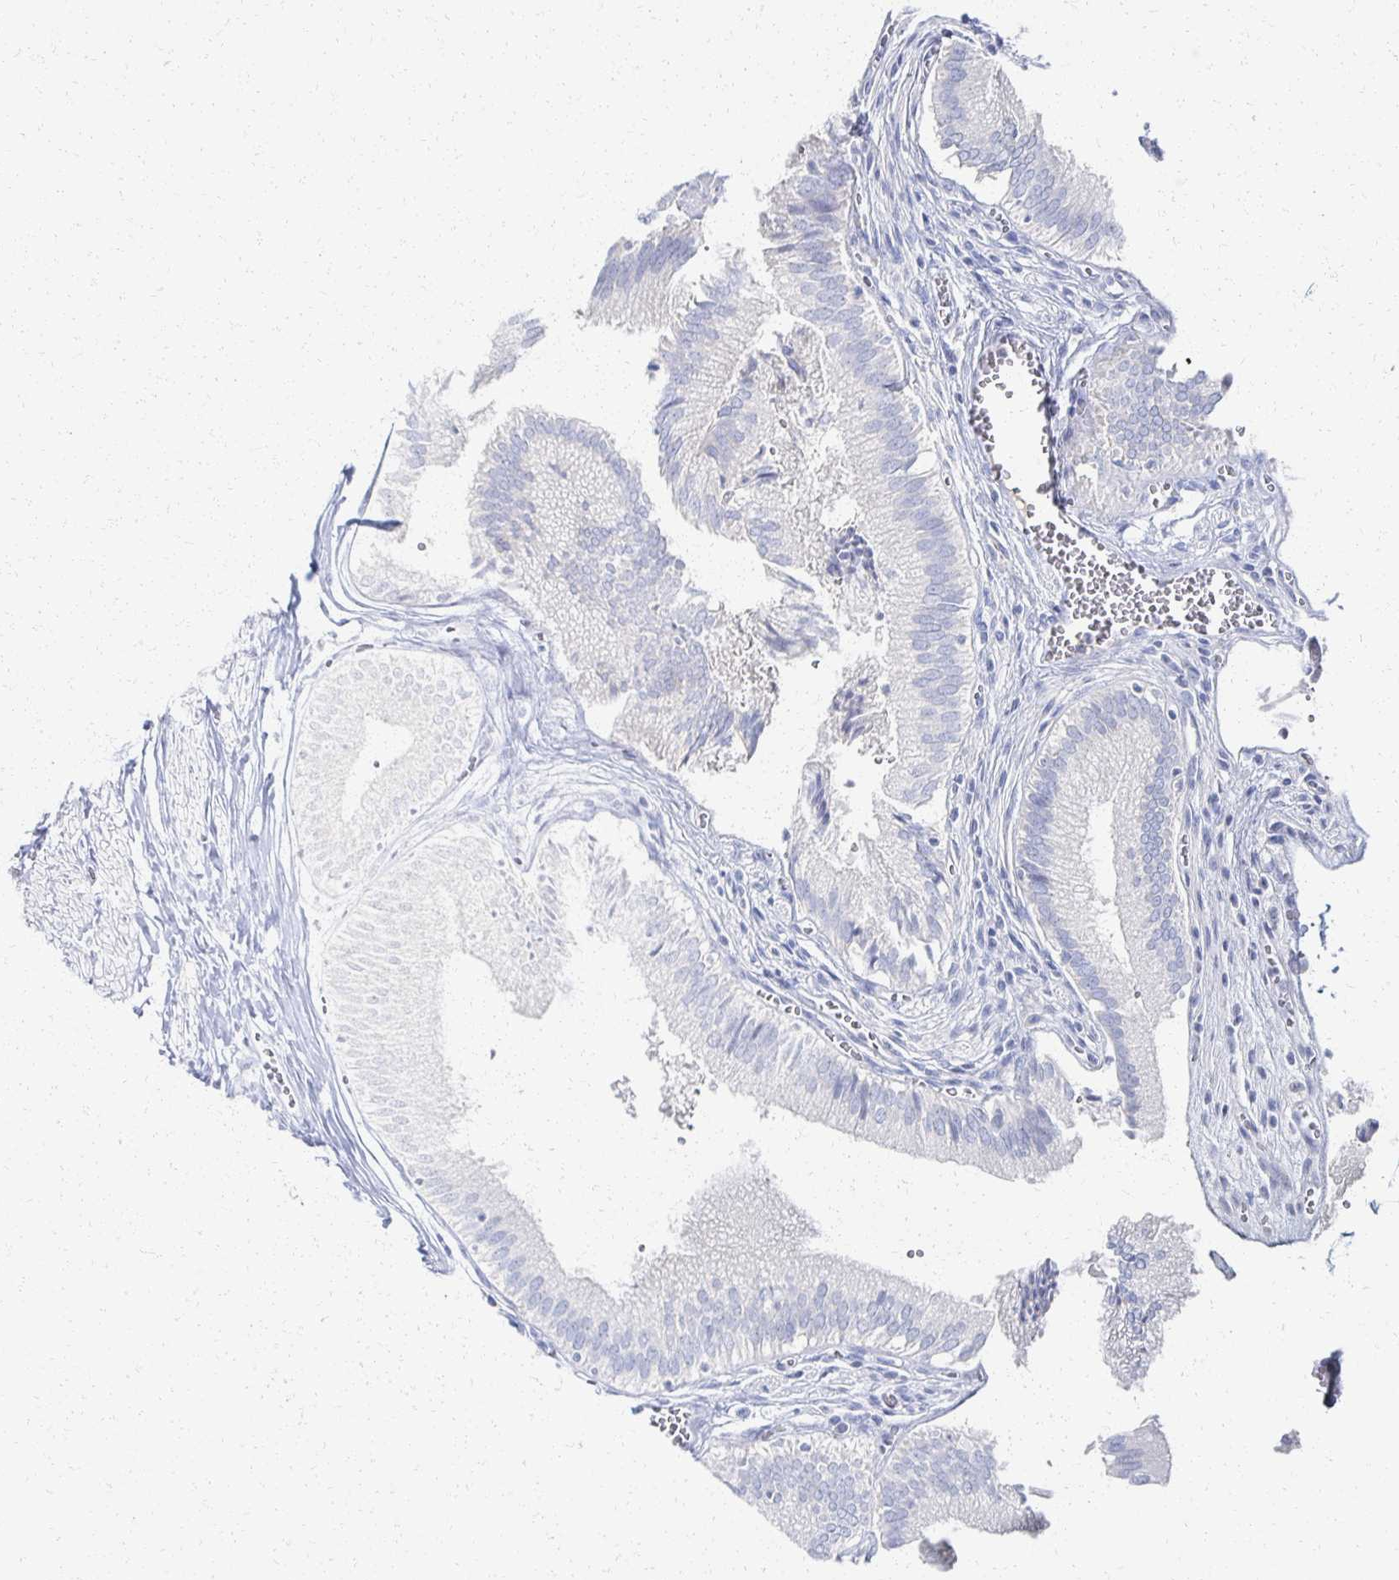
{"staining": {"intensity": "negative", "quantity": "none", "location": "none"}, "tissue": "gallbladder", "cell_type": "Glandular cells", "image_type": "normal", "snomed": [{"axis": "morphology", "description": "Normal tissue, NOS"}, {"axis": "topography", "description": "Gallbladder"}, {"axis": "topography", "description": "Peripheral nerve tissue"}], "caption": "The photomicrograph demonstrates no significant positivity in glandular cells of gallbladder.", "gene": "PRR20A", "patient": {"sex": "male", "age": 17}}